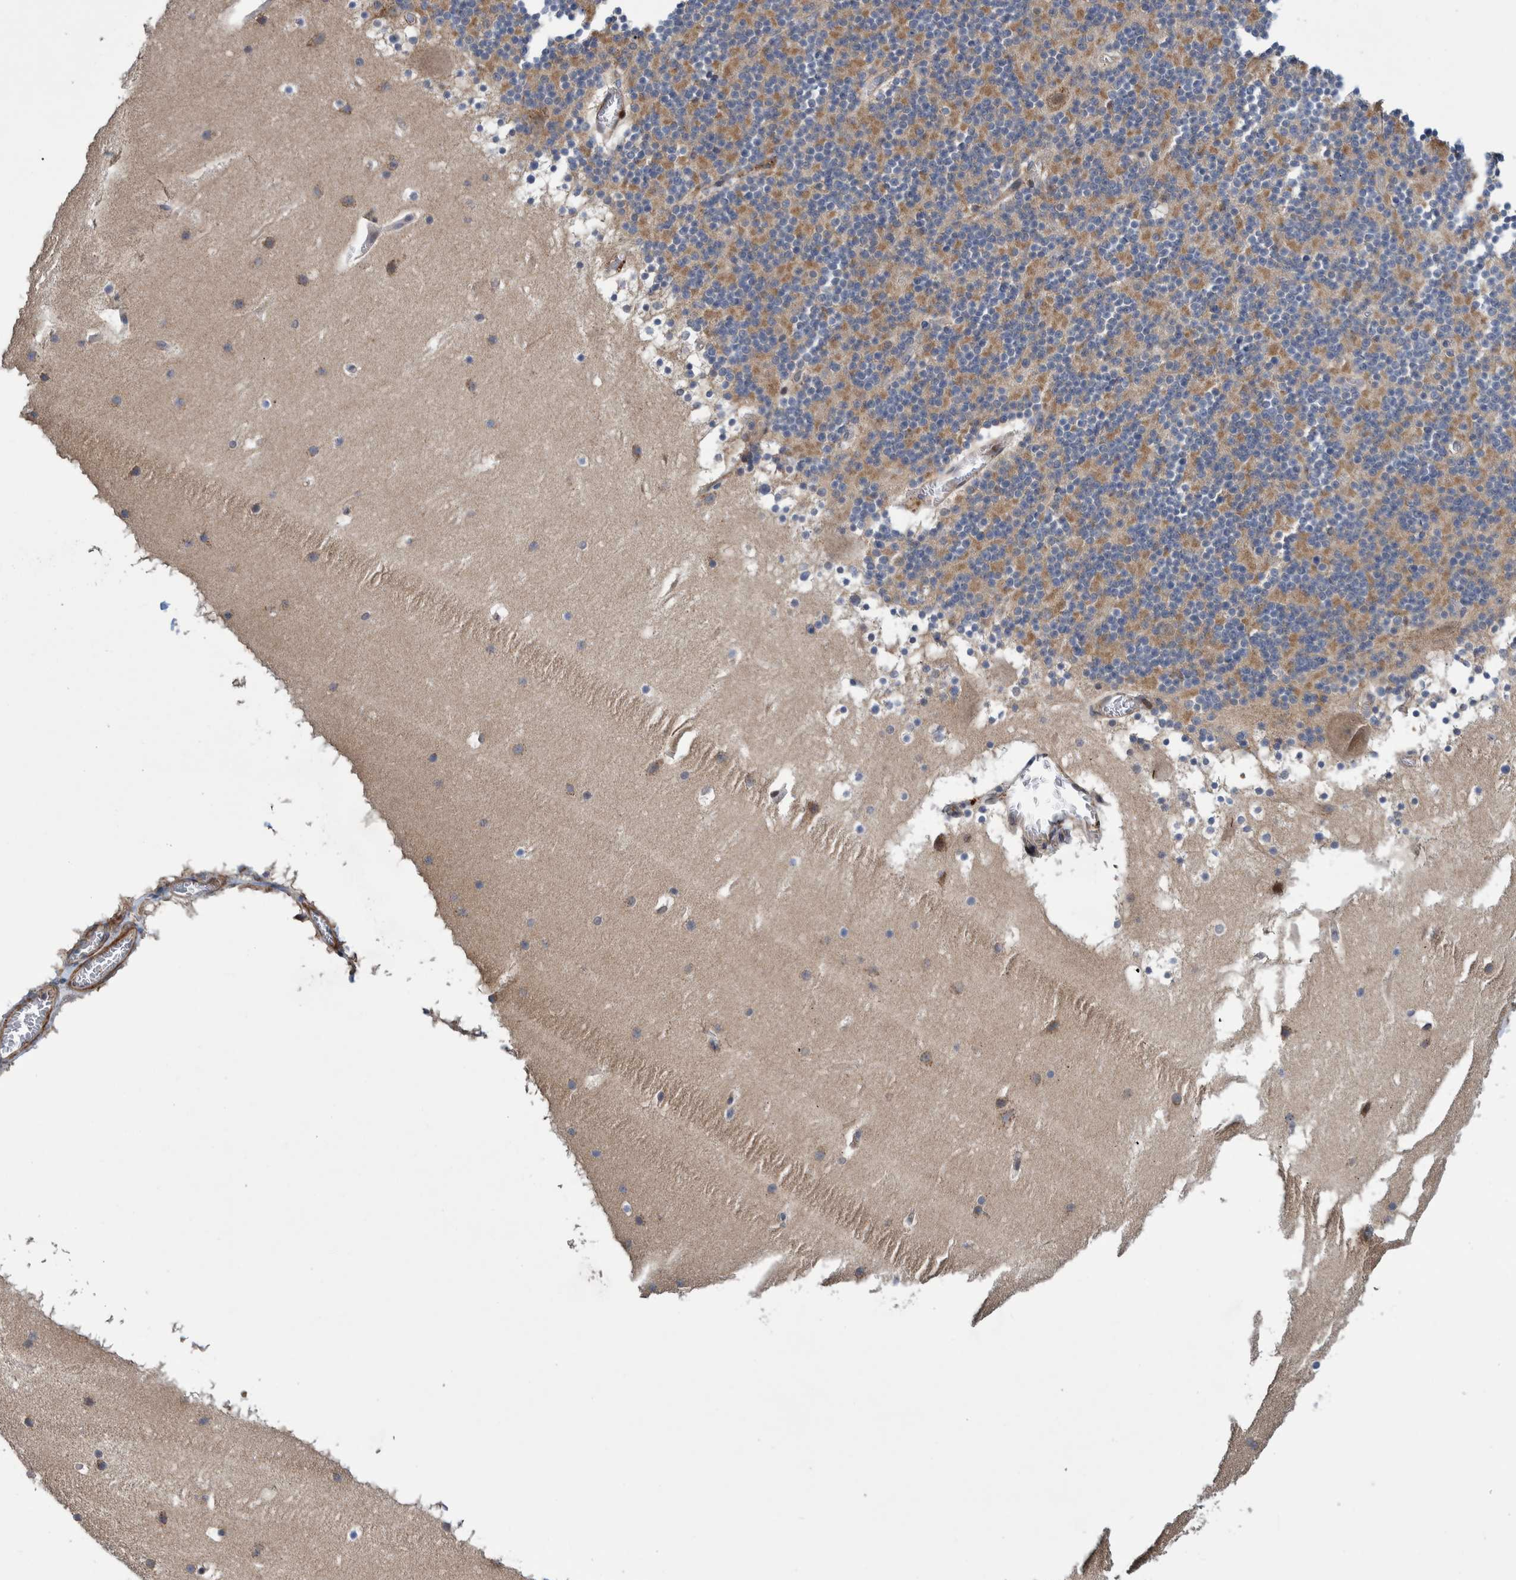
{"staining": {"intensity": "moderate", "quantity": ">75%", "location": "cytoplasmic/membranous"}, "tissue": "cerebellum", "cell_type": "Cells in granular layer", "image_type": "normal", "snomed": [{"axis": "morphology", "description": "Normal tissue, NOS"}, {"axis": "topography", "description": "Cerebellum"}], "caption": "Immunohistochemical staining of unremarkable cerebellum shows medium levels of moderate cytoplasmic/membranous staining in about >75% of cells in granular layer. (DAB IHC, brown staining for protein, blue staining for nuclei).", "gene": "GRPEL2", "patient": {"sex": "male", "age": 45}}